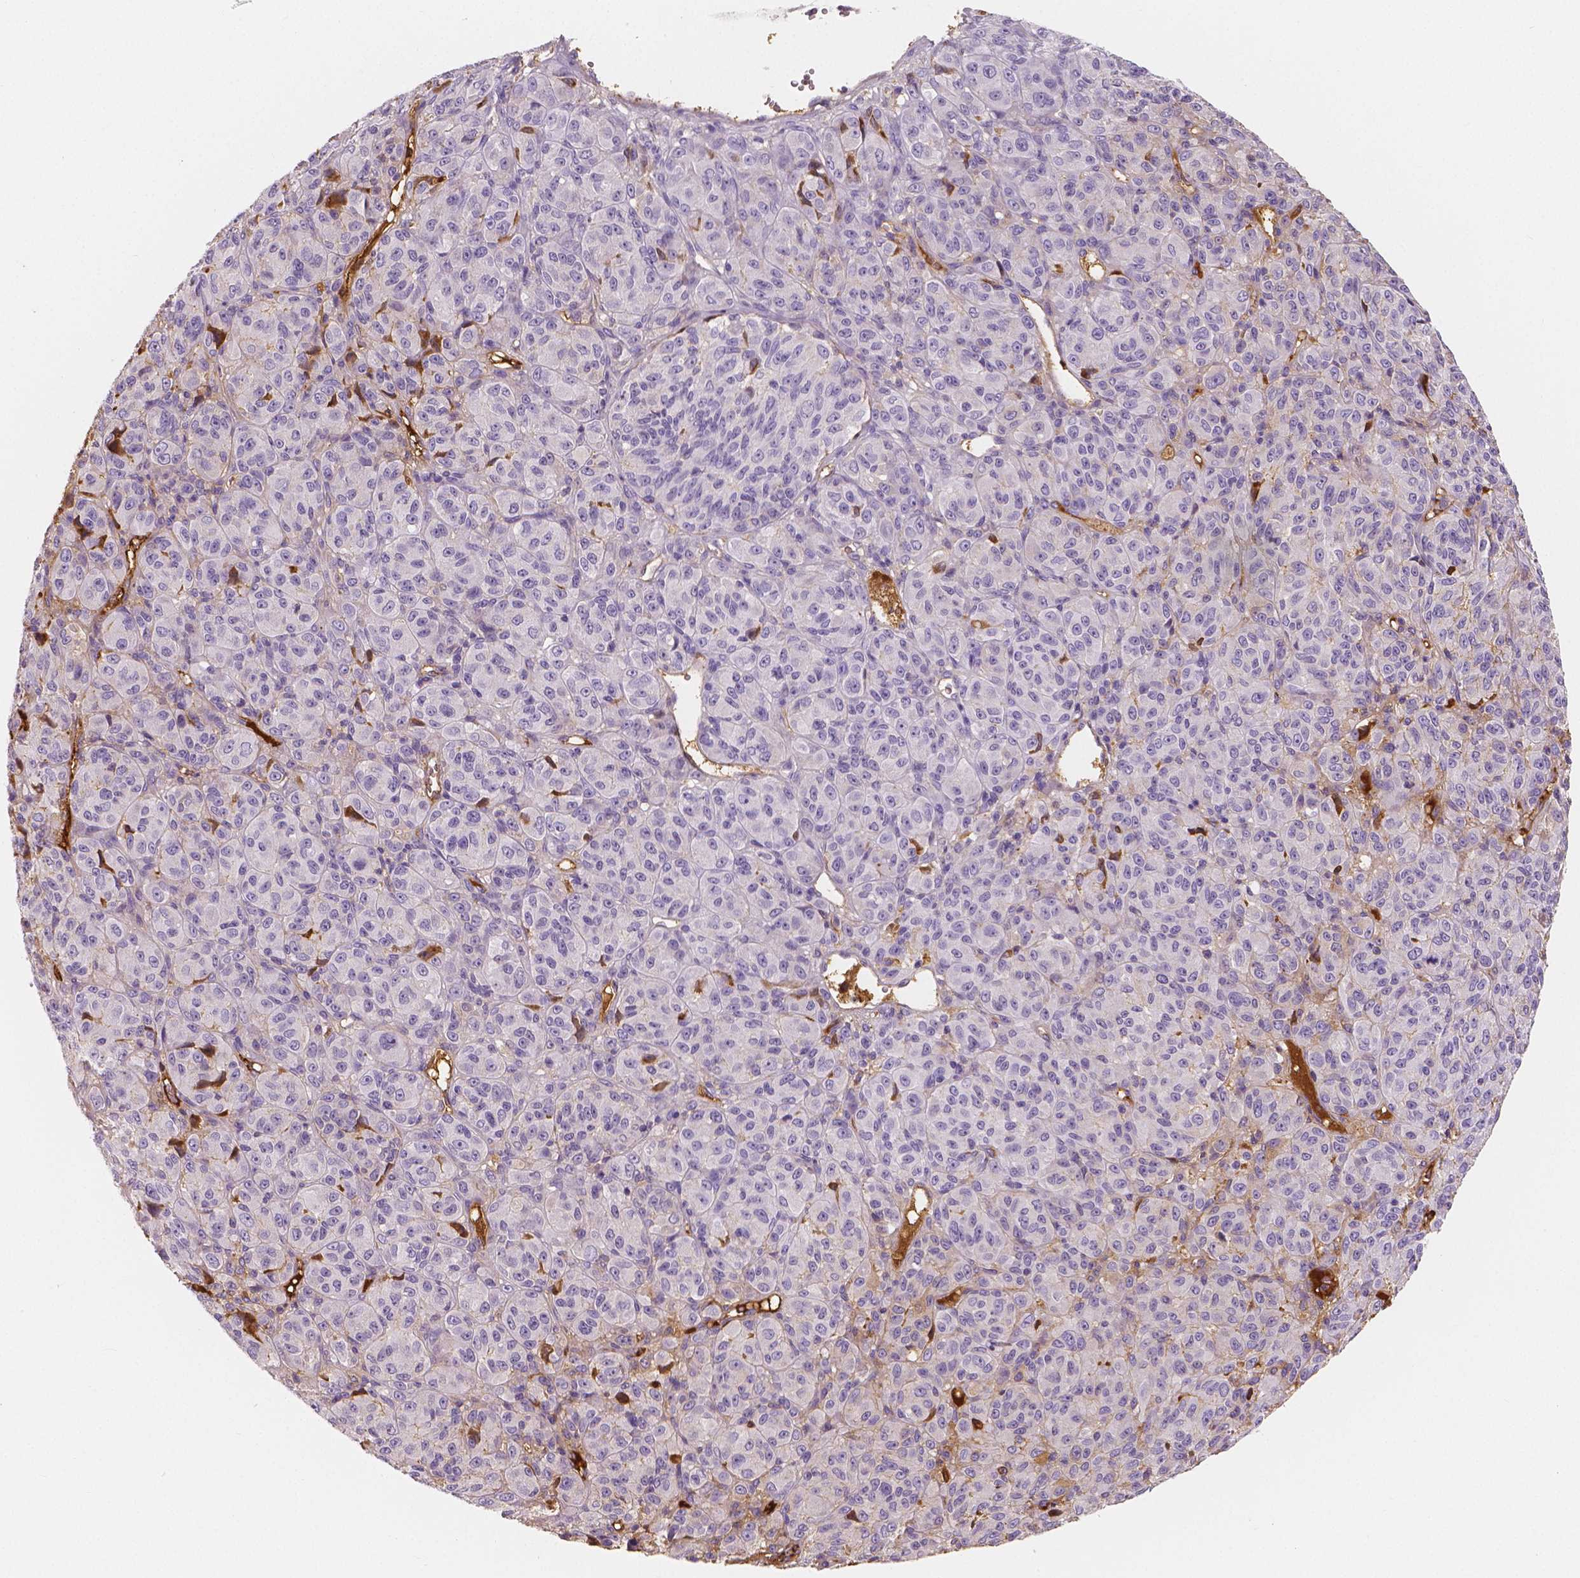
{"staining": {"intensity": "negative", "quantity": "none", "location": "none"}, "tissue": "melanoma", "cell_type": "Tumor cells", "image_type": "cancer", "snomed": [{"axis": "morphology", "description": "Malignant melanoma, Metastatic site"}, {"axis": "topography", "description": "Brain"}], "caption": "Photomicrograph shows no protein expression in tumor cells of malignant melanoma (metastatic site) tissue. (DAB immunohistochemistry, high magnification).", "gene": "APOA4", "patient": {"sex": "female", "age": 56}}